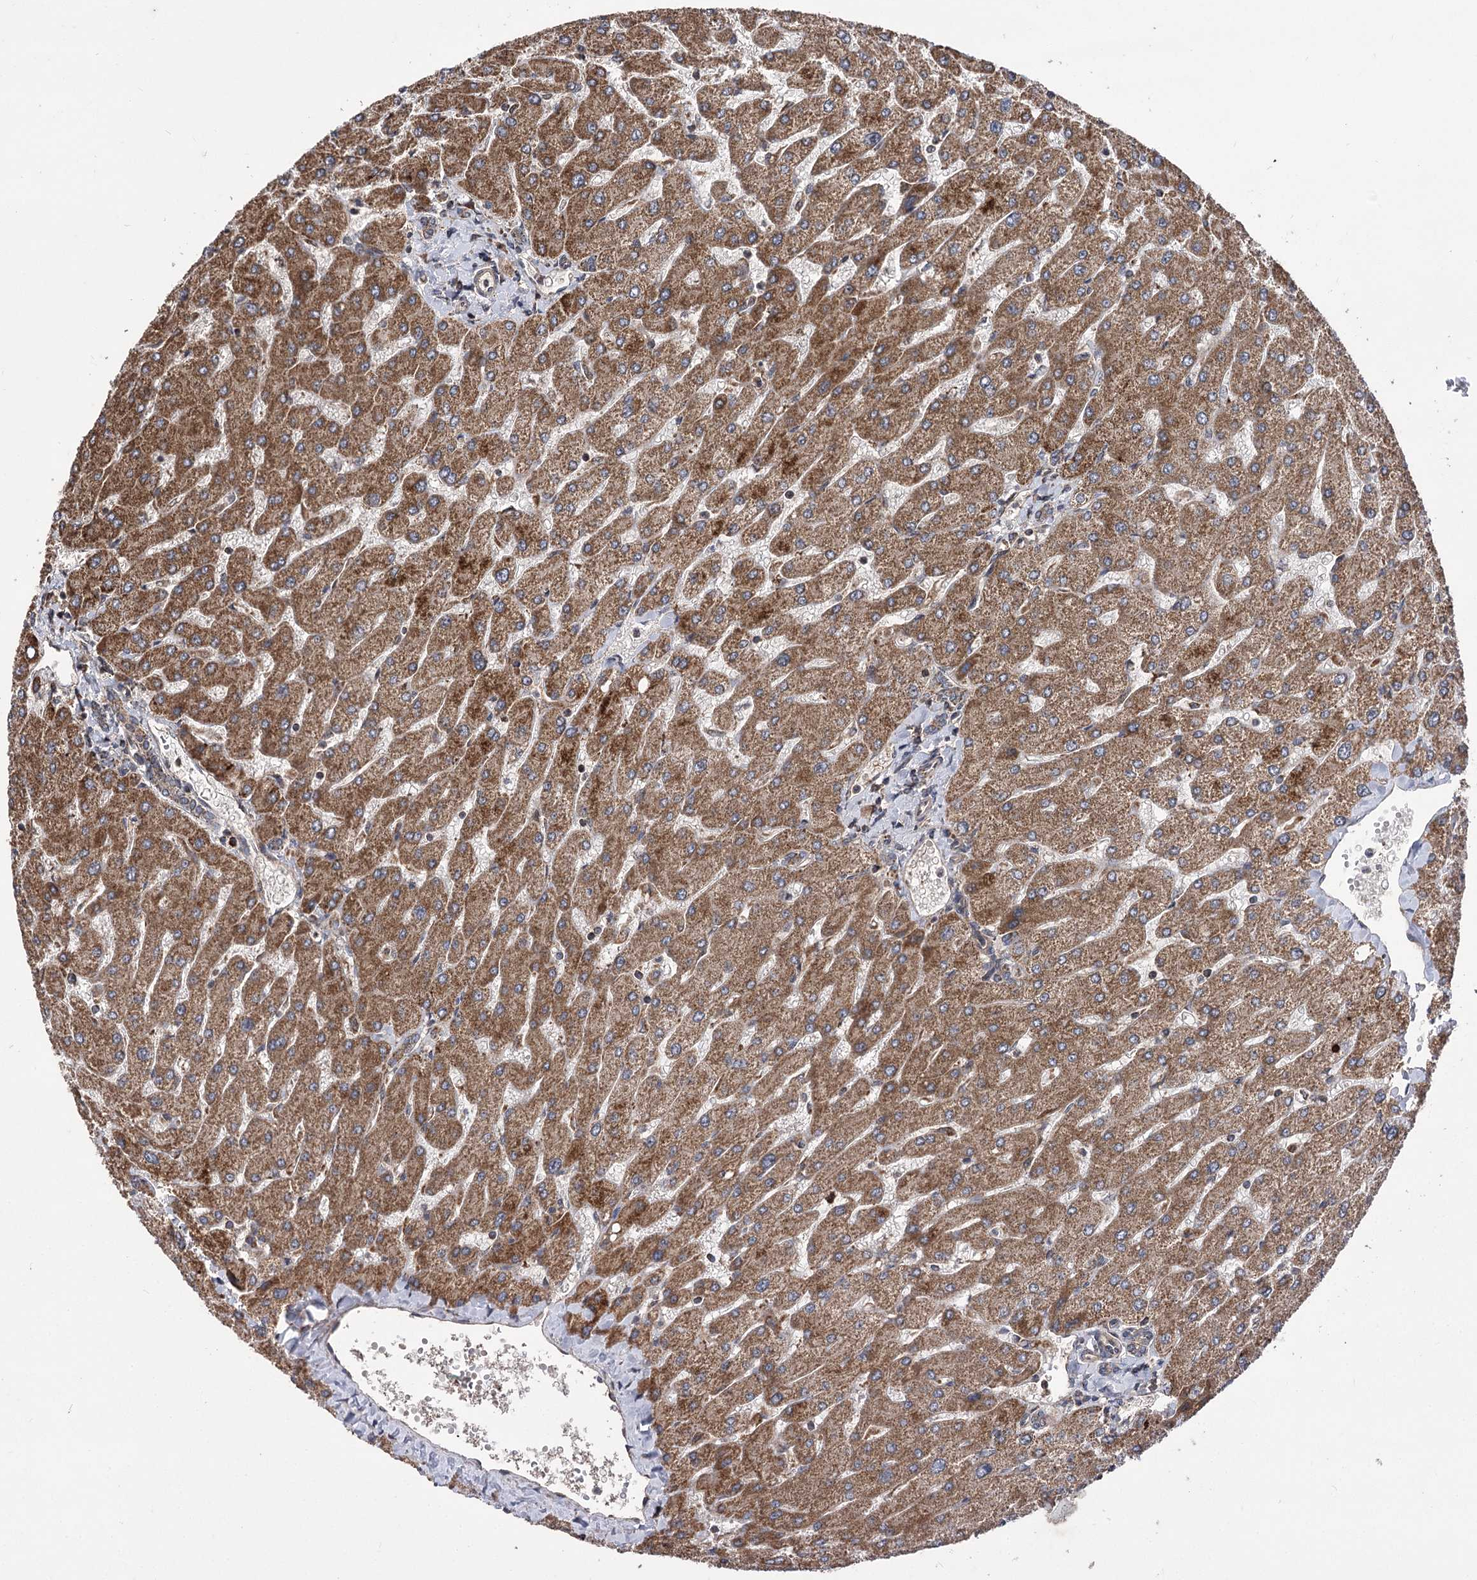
{"staining": {"intensity": "moderate", "quantity": ">75%", "location": "cytoplasmic/membranous"}, "tissue": "liver", "cell_type": "Cholangiocytes", "image_type": "normal", "snomed": [{"axis": "morphology", "description": "Normal tissue, NOS"}, {"axis": "topography", "description": "Liver"}], "caption": "IHC histopathology image of normal liver: liver stained using immunohistochemistry (IHC) exhibits medium levels of moderate protein expression localized specifically in the cytoplasmic/membranous of cholangiocytes, appearing as a cytoplasmic/membranous brown color.", "gene": "RASSF3", "patient": {"sex": "male", "age": 55}}